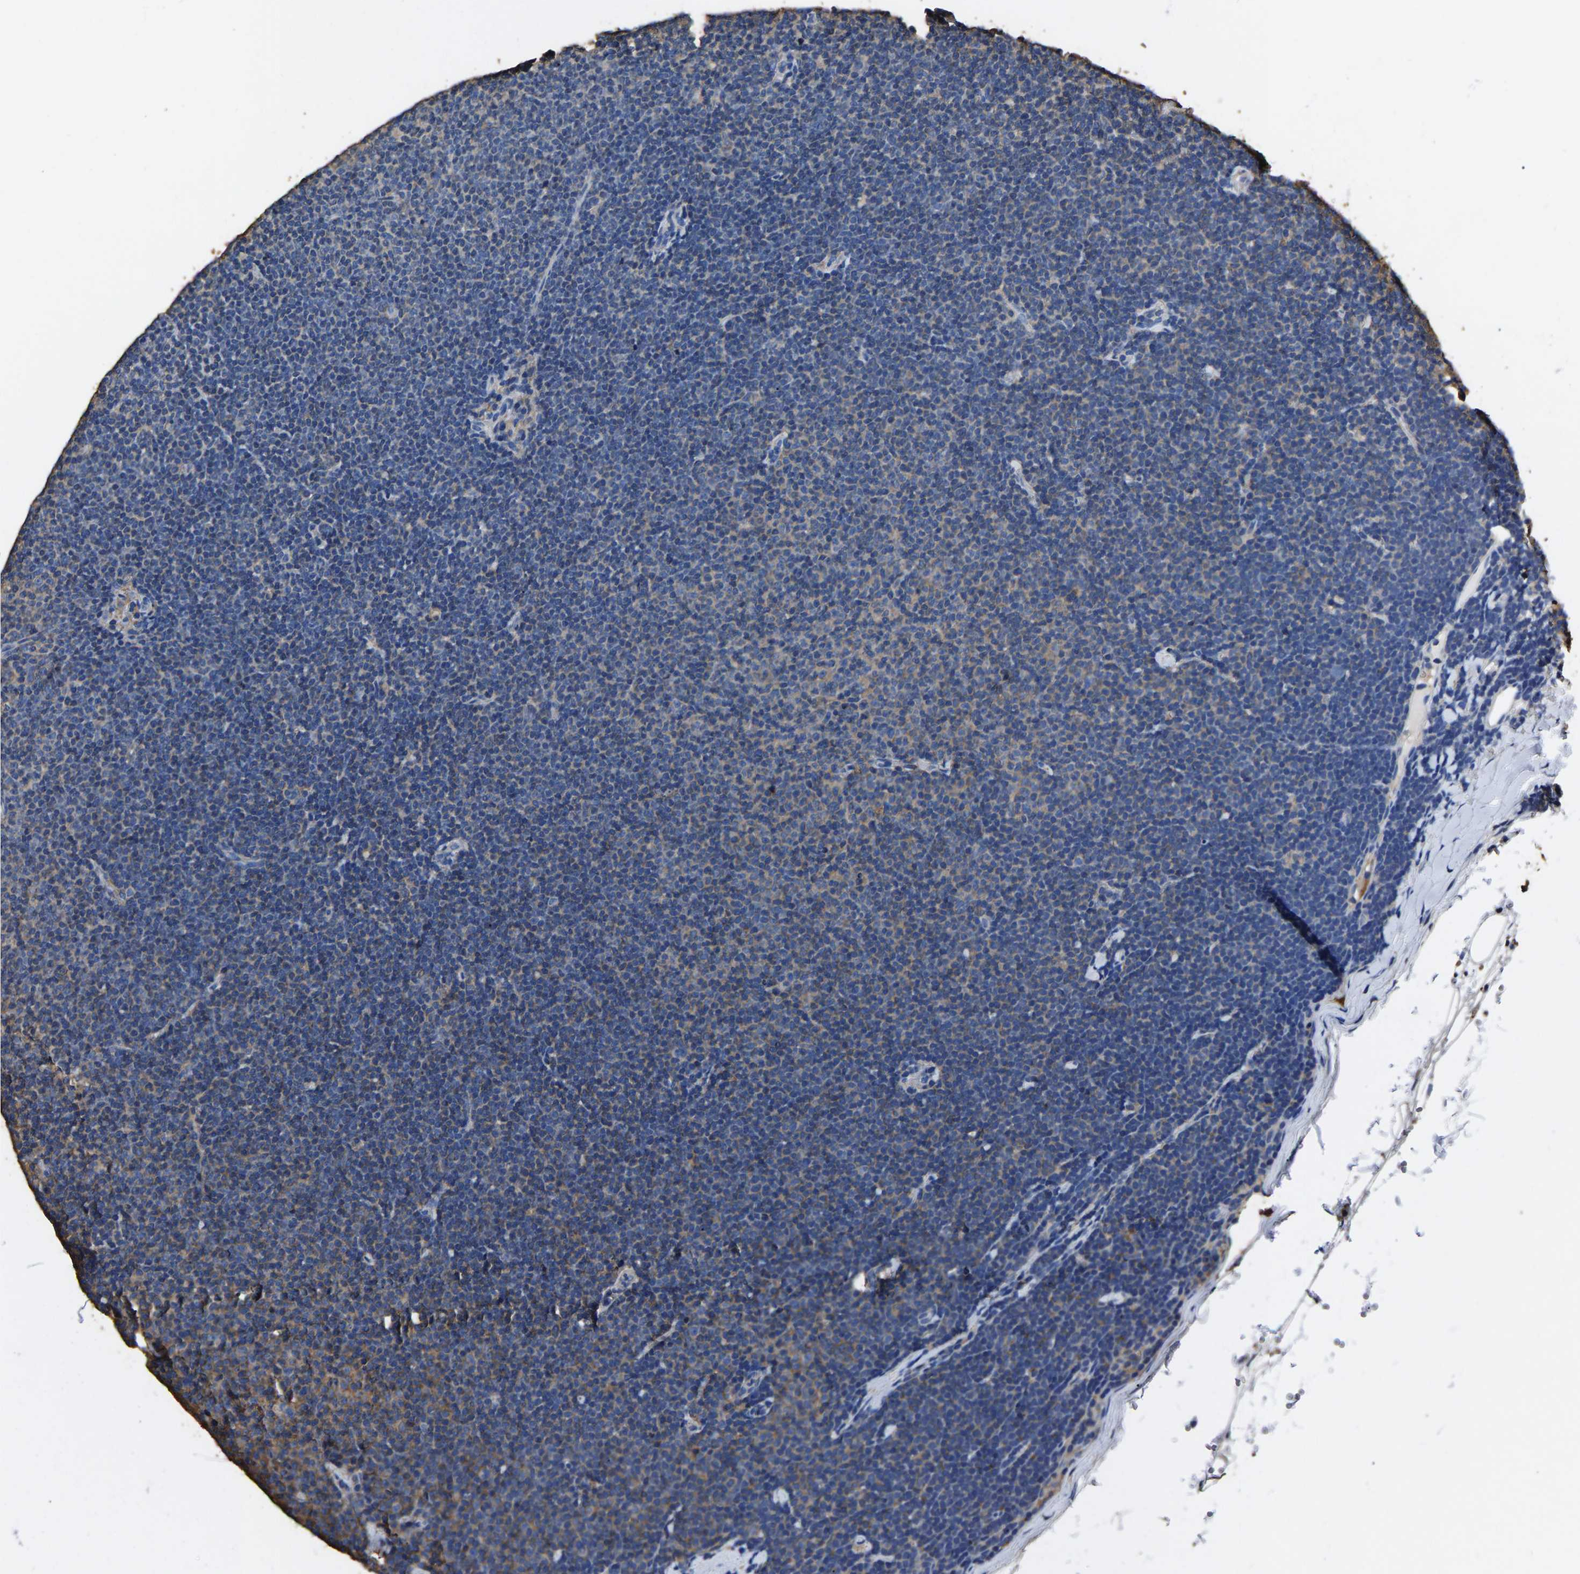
{"staining": {"intensity": "weak", "quantity": "25%-75%", "location": "cytoplasmic/membranous"}, "tissue": "lymphoma", "cell_type": "Tumor cells", "image_type": "cancer", "snomed": [{"axis": "morphology", "description": "Malignant lymphoma, non-Hodgkin's type, Low grade"}, {"axis": "topography", "description": "Lymph node"}], "caption": "Immunohistochemistry of human lymphoma reveals low levels of weak cytoplasmic/membranous expression in approximately 25%-75% of tumor cells.", "gene": "ARMT1", "patient": {"sex": "female", "age": 53}}